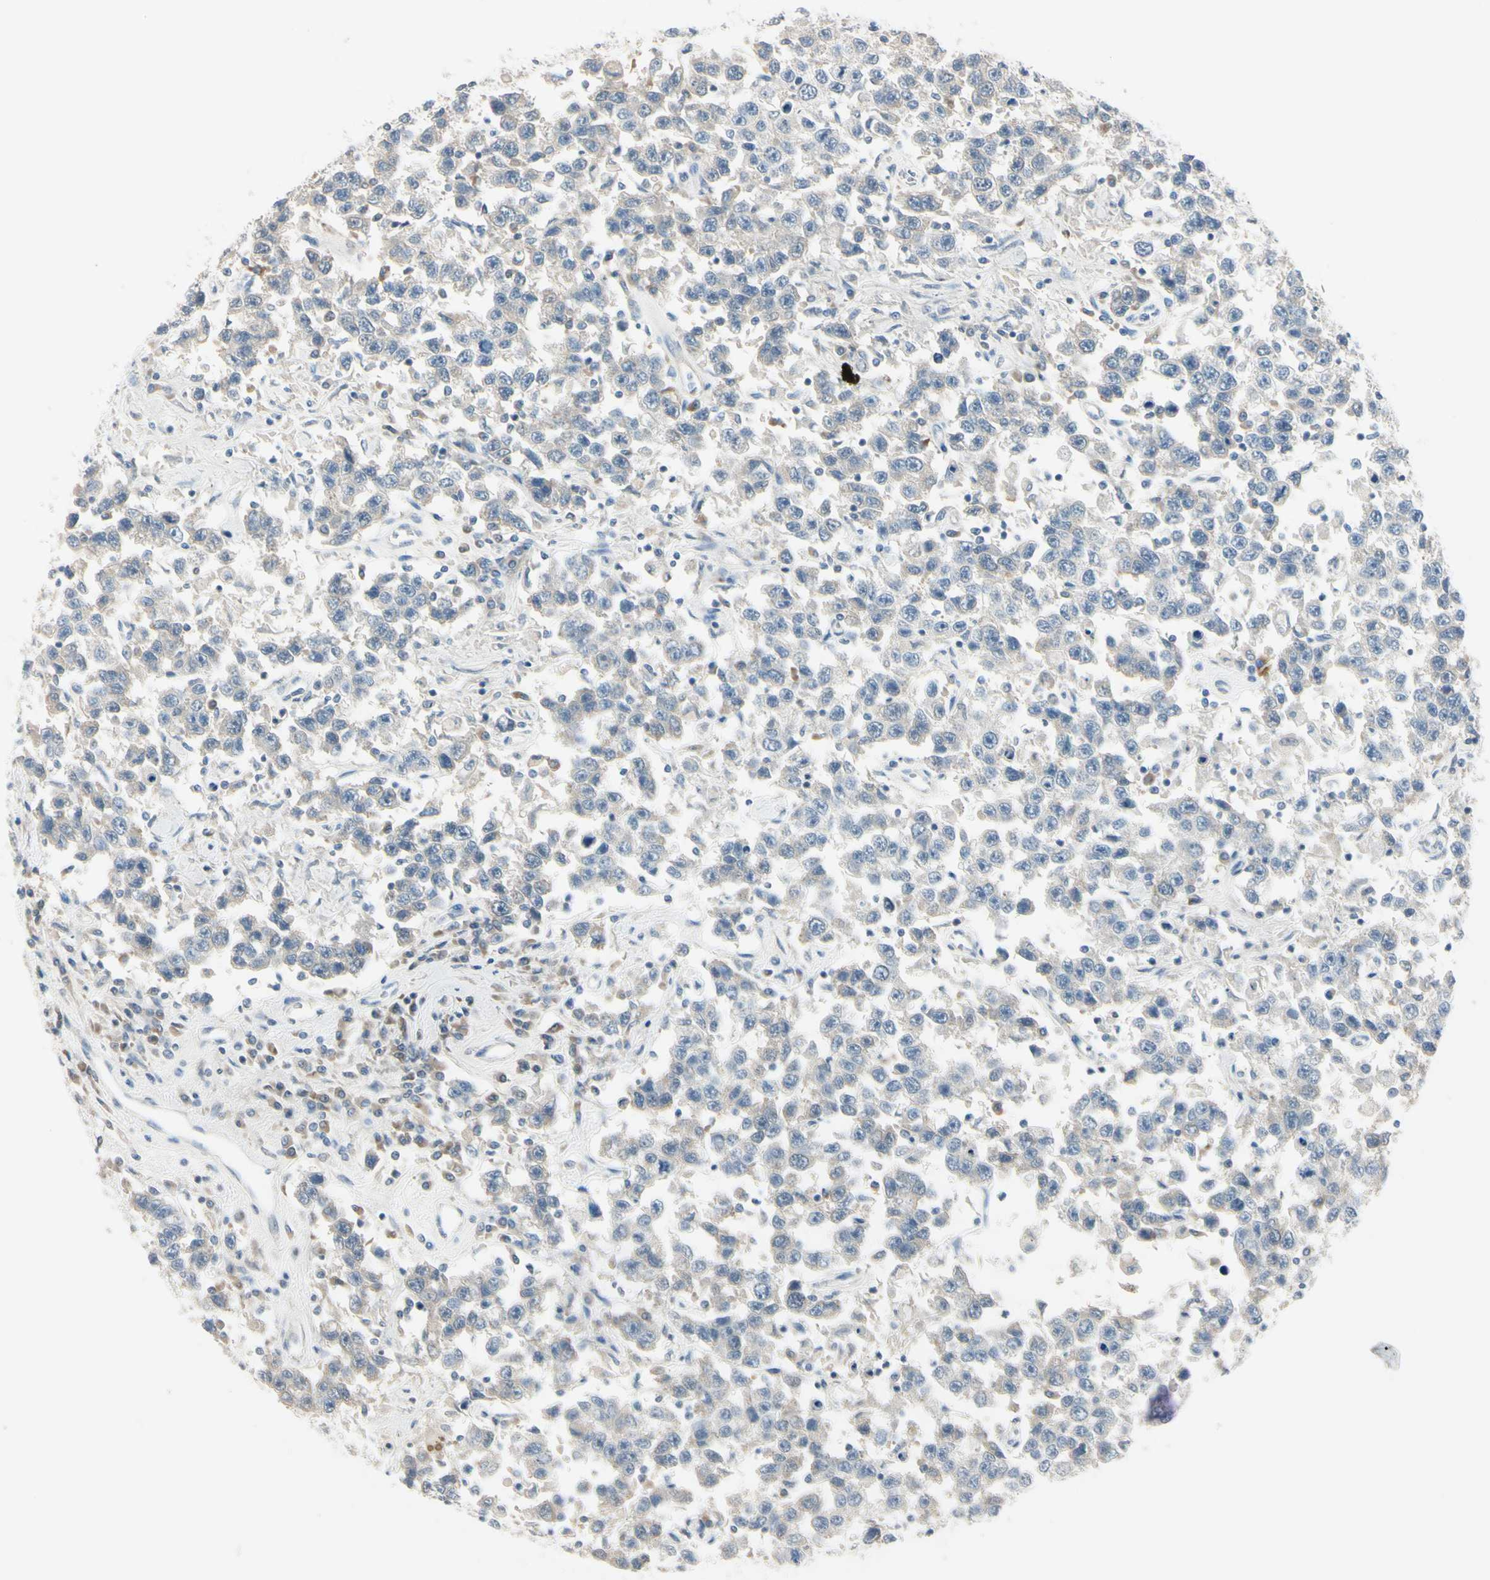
{"staining": {"intensity": "negative", "quantity": "none", "location": "none"}, "tissue": "testis cancer", "cell_type": "Tumor cells", "image_type": "cancer", "snomed": [{"axis": "morphology", "description": "Seminoma, NOS"}, {"axis": "topography", "description": "Testis"}], "caption": "Immunohistochemical staining of testis cancer (seminoma) shows no significant staining in tumor cells.", "gene": "AATK", "patient": {"sex": "male", "age": 41}}